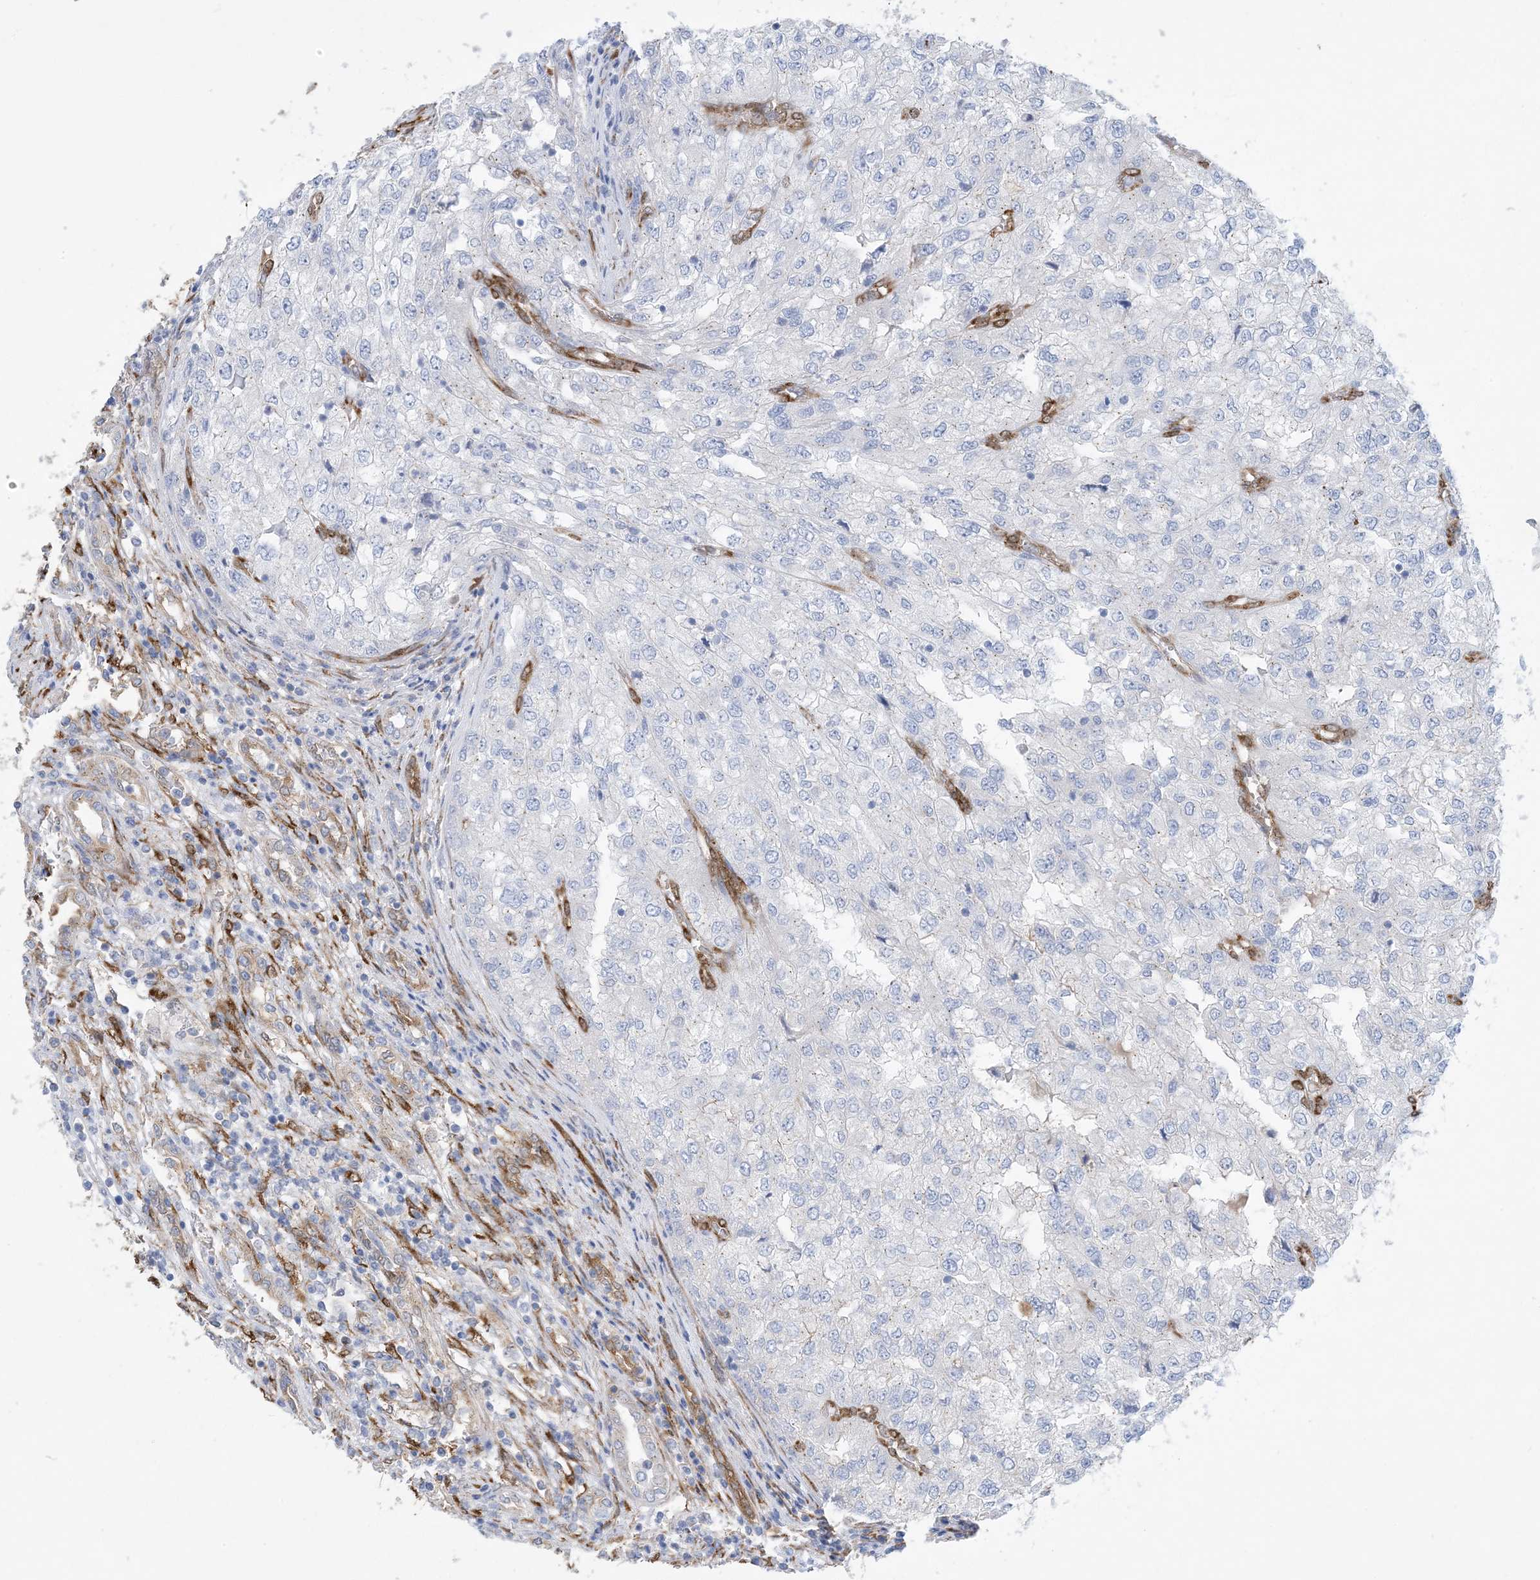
{"staining": {"intensity": "negative", "quantity": "none", "location": "none"}, "tissue": "renal cancer", "cell_type": "Tumor cells", "image_type": "cancer", "snomed": [{"axis": "morphology", "description": "Adenocarcinoma, NOS"}, {"axis": "topography", "description": "Kidney"}], "caption": "Renal cancer stained for a protein using immunohistochemistry demonstrates no positivity tumor cells.", "gene": "RBMS3", "patient": {"sex": "female", "age": 54}}